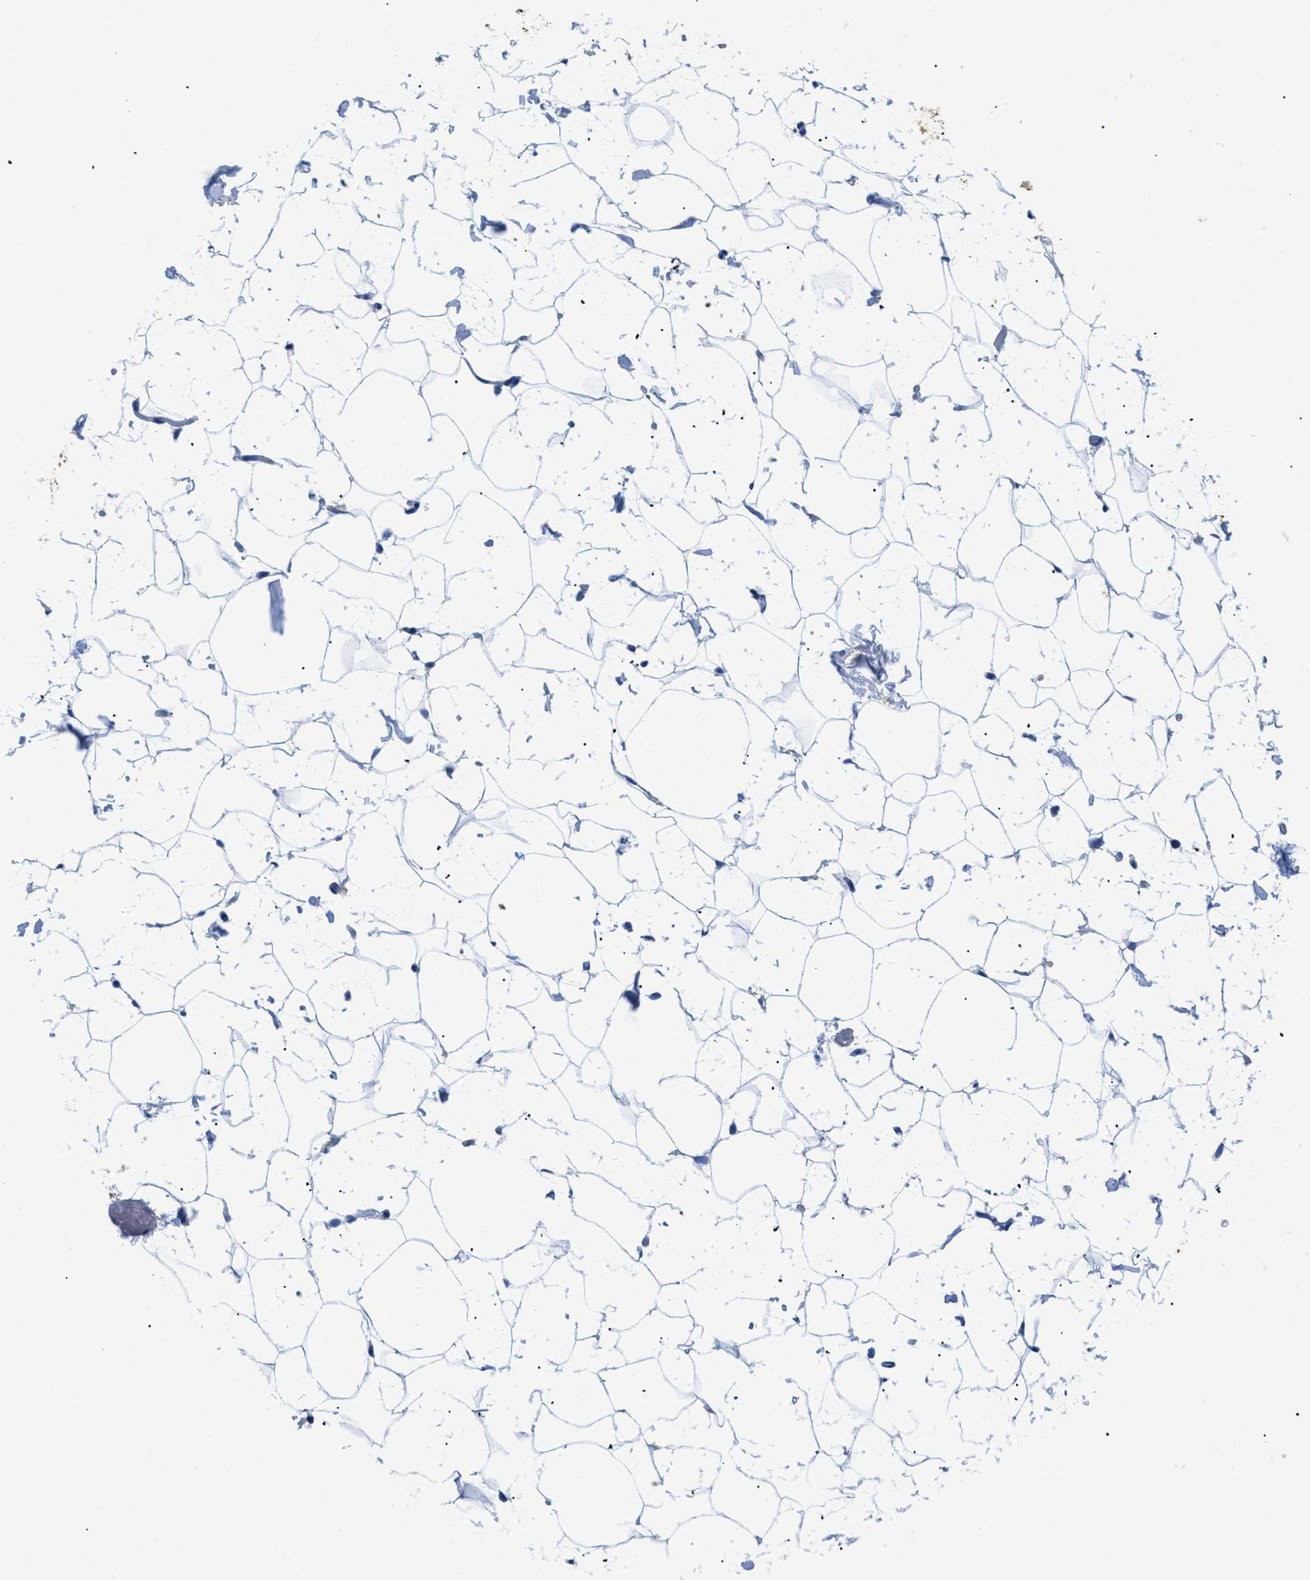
{"staining": {"intensity": "negative", "quantity": "none", "location": "none"}, "tissue": "adipose tissue", "cell_type": "Adipocytes", "image_type": "normal", "snomed": [{"axis": "morphology", "description": "Normal tissue, NOS"}, {"axis": "topography", "description": "Breast"}, {"axis": "topography", "description": "Soft tissue"}], "caption": "This is a photomicrograph of immunohistochemistry (IHC) staining of benign adipose tissue, which shows no staining in adipocytes. (DAB (3,3'-diaminobenzidine) IHC visualized using brightfield microscopy, high magnification).", "gene": "DLC1", "patient": {"sex": "female", "age": 75}}